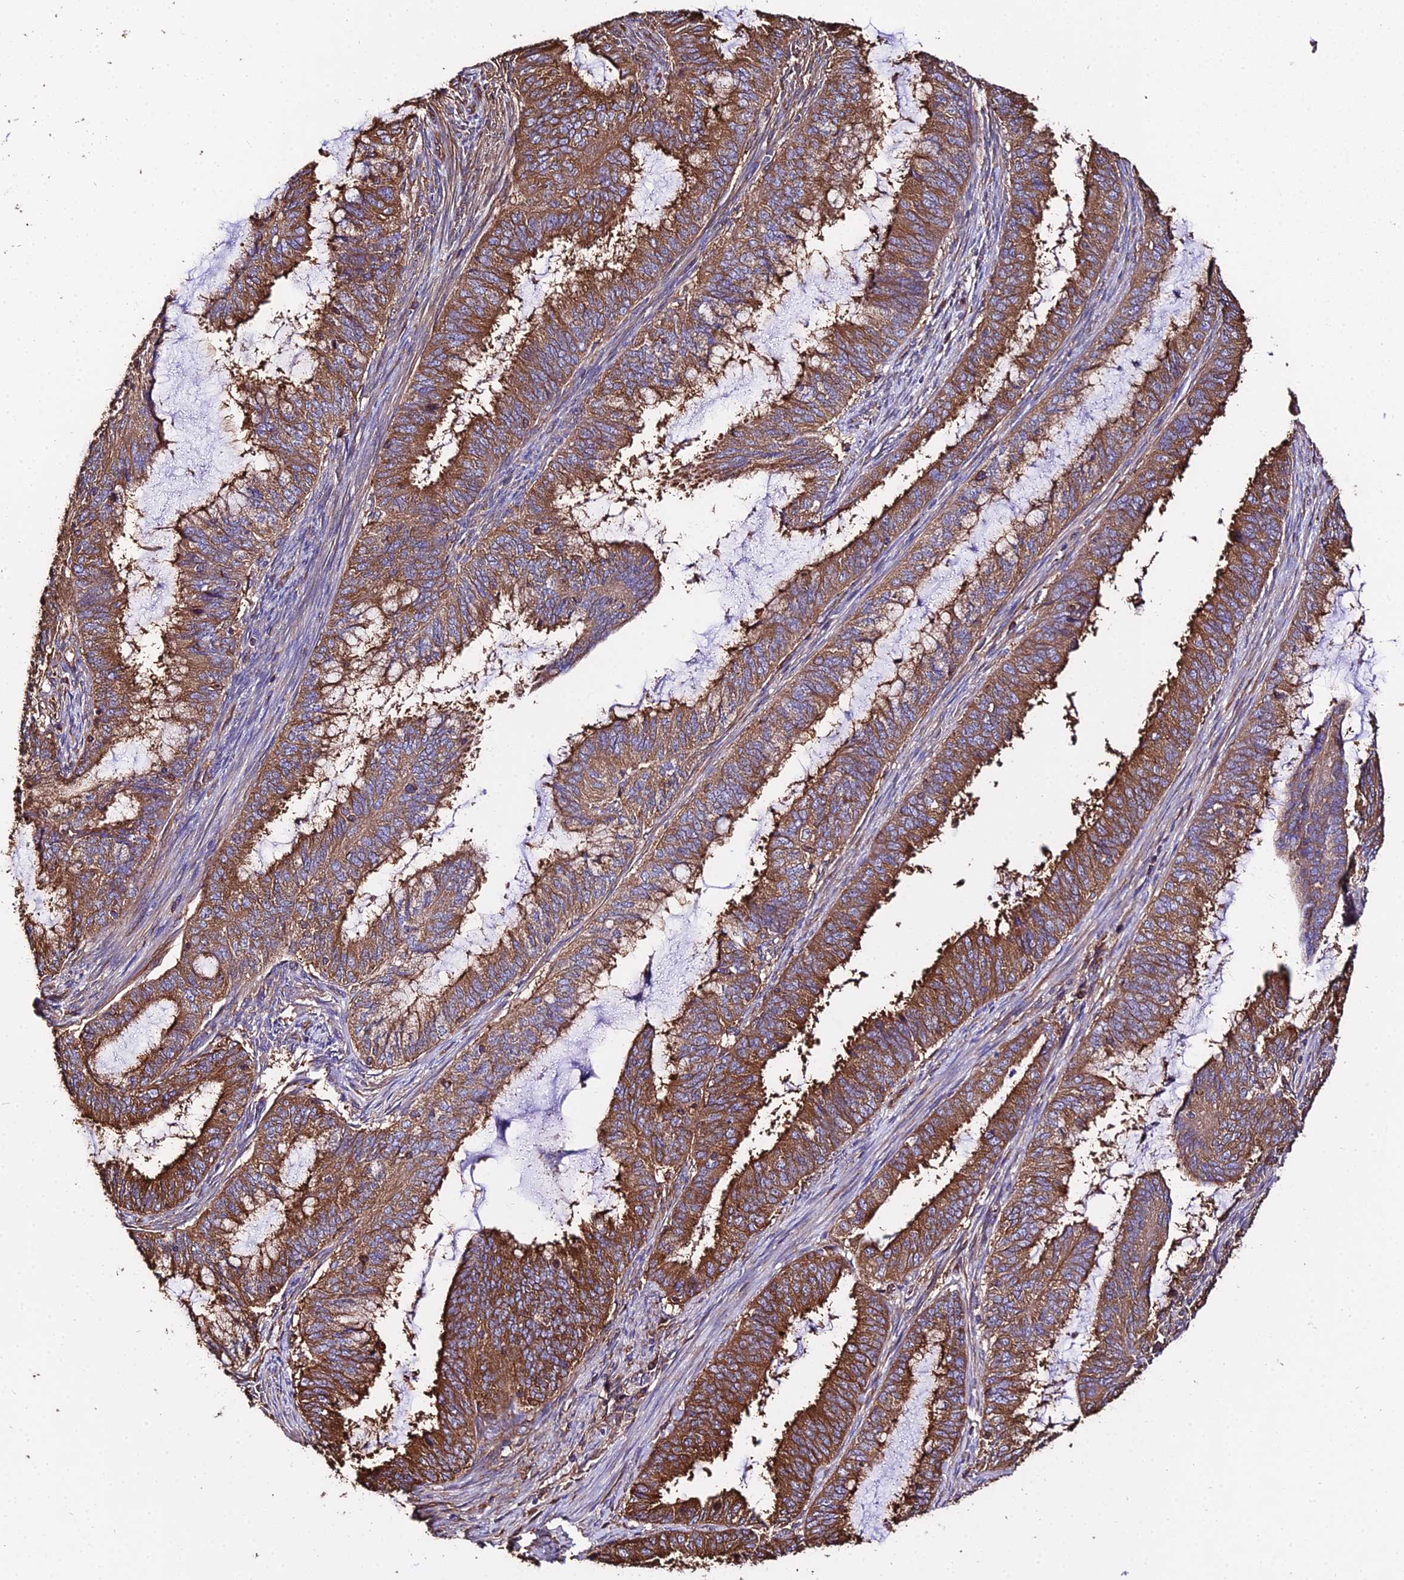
{"staining": {"intensity": "strong", "quantity": ">75%", "location": "cytoplasmic/membranous"}, "tissue": "endometrial cancer", "cell_type": "Tumor cells", "image_type": "cancer", "snomed": [{"axis": "morphology", "description": "Adenocarcinoma, NOS"}, {"axis": "topography", "description": "Endometrium"}], "caption": "Strong cytoplasmic/membranous protein positivity is present in approximately >75% of tumor cells in endometrial adenocarcinoma.", "gene": "TUBA3D", "patient": {"sex": "female", "age": 51}}